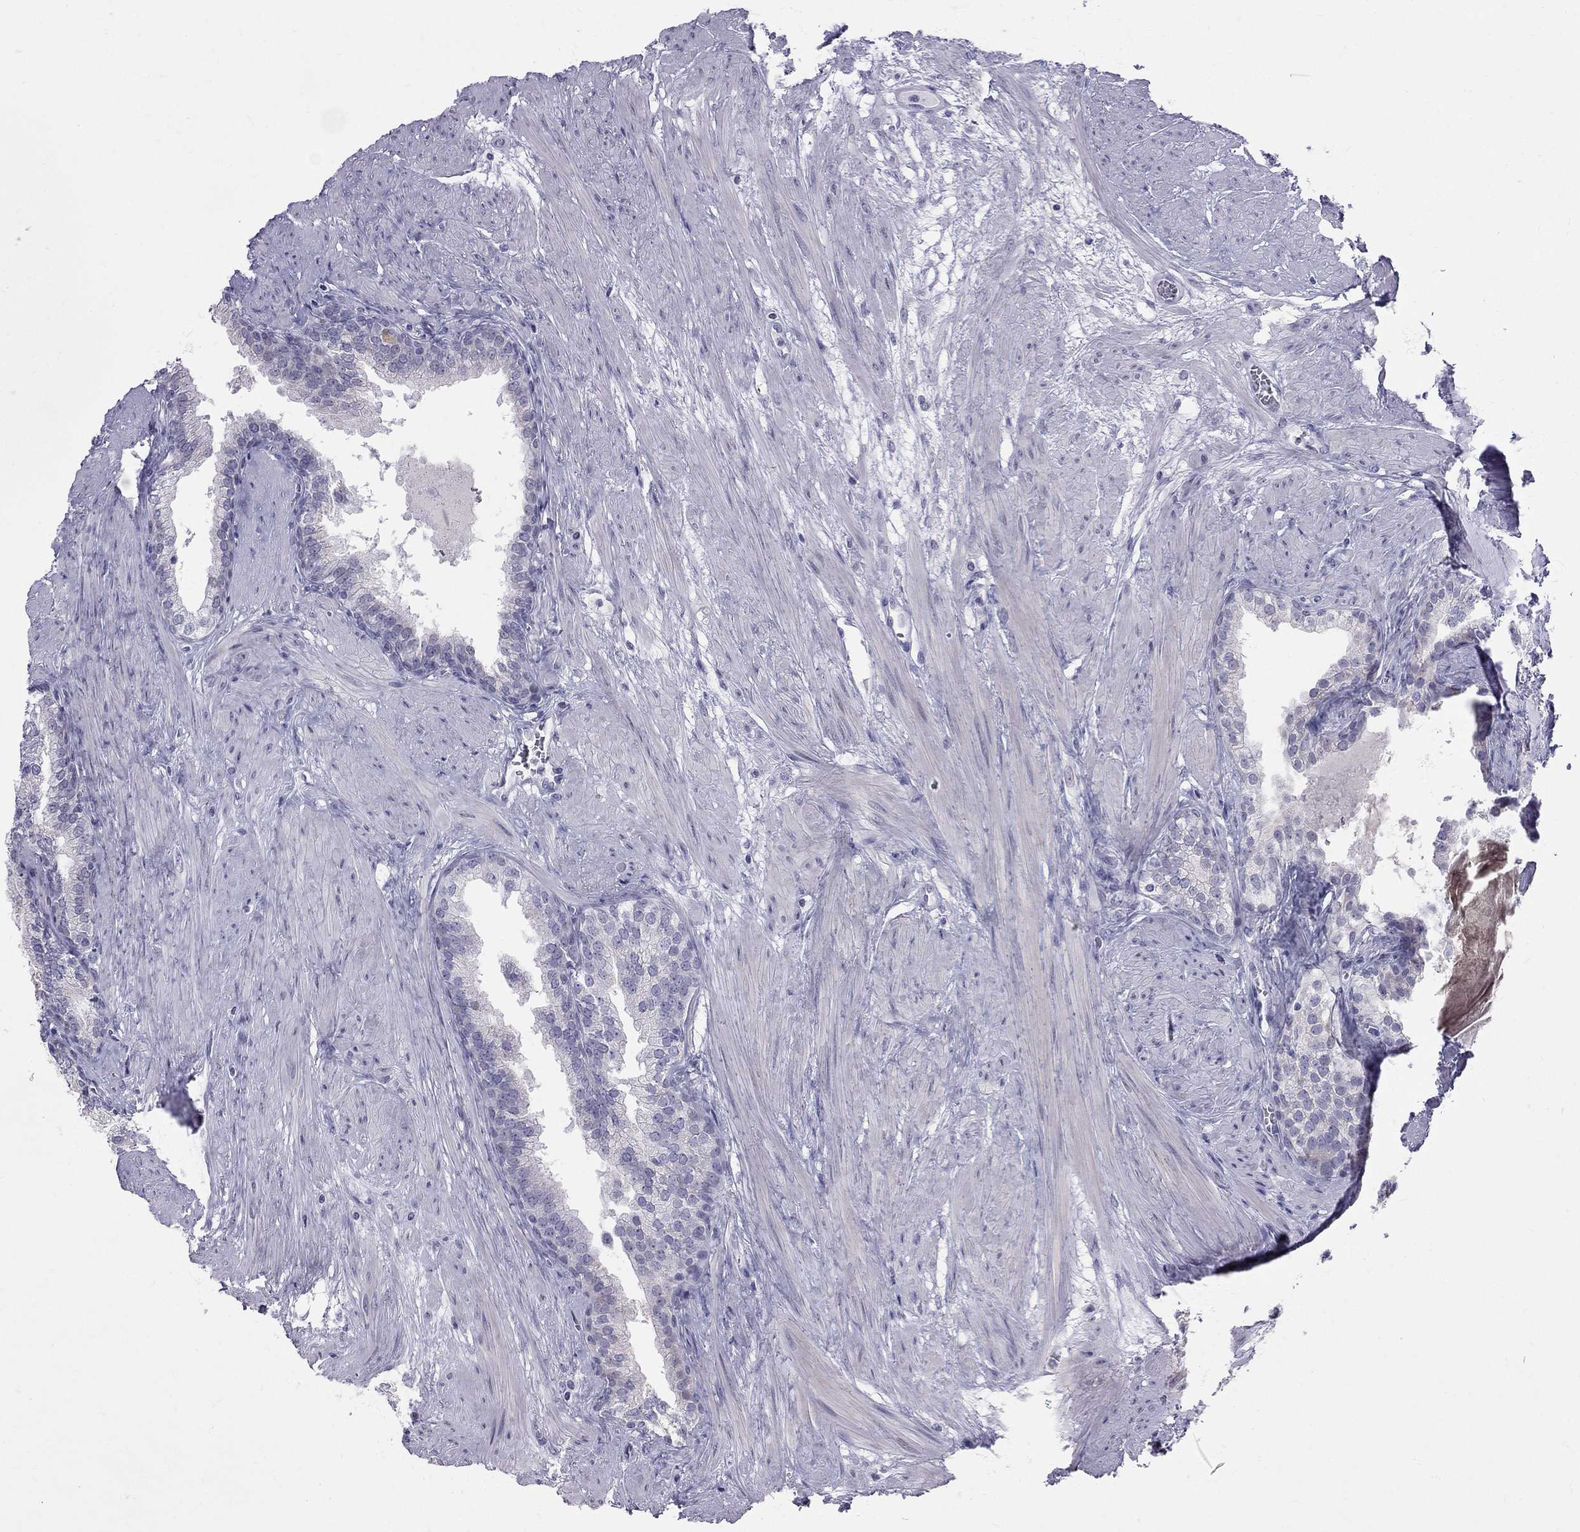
{"staining": {"intensity": "negative", "quantity": "none", "location": "none"}, "tissue": "prostate cancer", "cell_type": "Tumor cells", "image_type": "cancer", "snomed": [{"axis": "morphology", "description": "Adenocarcinoma, NOS"}, {"axis": "topography", "description": "Prostate"}], "caption": "Adenocarcinoma (prostate) was stained to show a protein in brown. There is no significant staining in tumor cells.", "gene": "MUC15", "patient": {"sex": "male", "age": 69}}